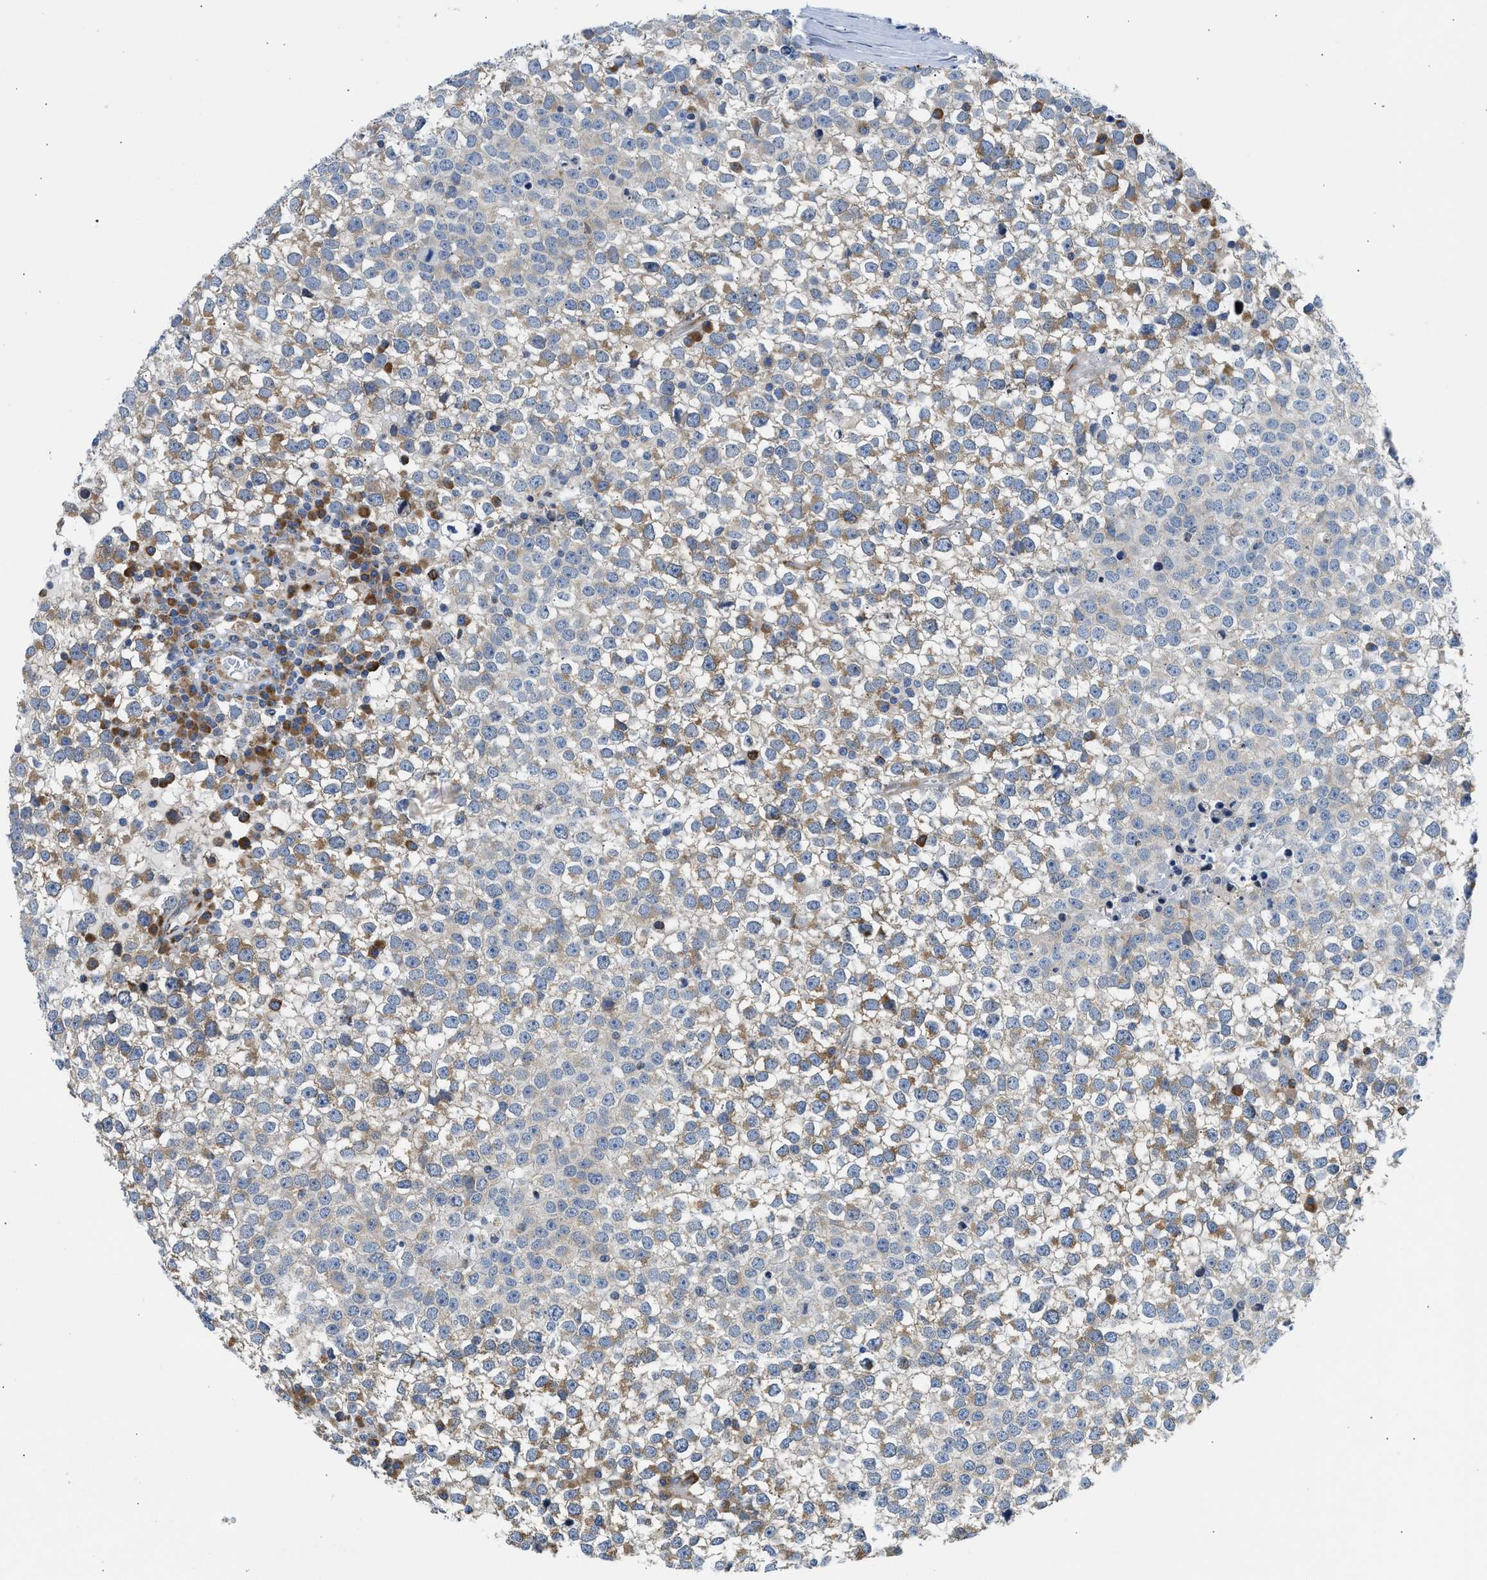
{"staining": {"intensity": "moderate", "quantity": "25%-75%", "location": "cytoplasmic/membranous"}, "tissue": "testis cancer", "cell_type": "Tumor cells", "image_type": "cancer", "snomed": [{"axis": "morphology", "description": "Seminoma, NOS"}, {"axis": "topography", "description": "Testis"}], "caption": "A high-resolution photomicrograph shows immunohistochemistry staining of testis seminoma, which shows moderate cytoplasmic/membranous positivity in approximately 25%-75% of tumor cells.", "gene": "CAMKK2", "patient": {"sex": "male", "age": 65}}